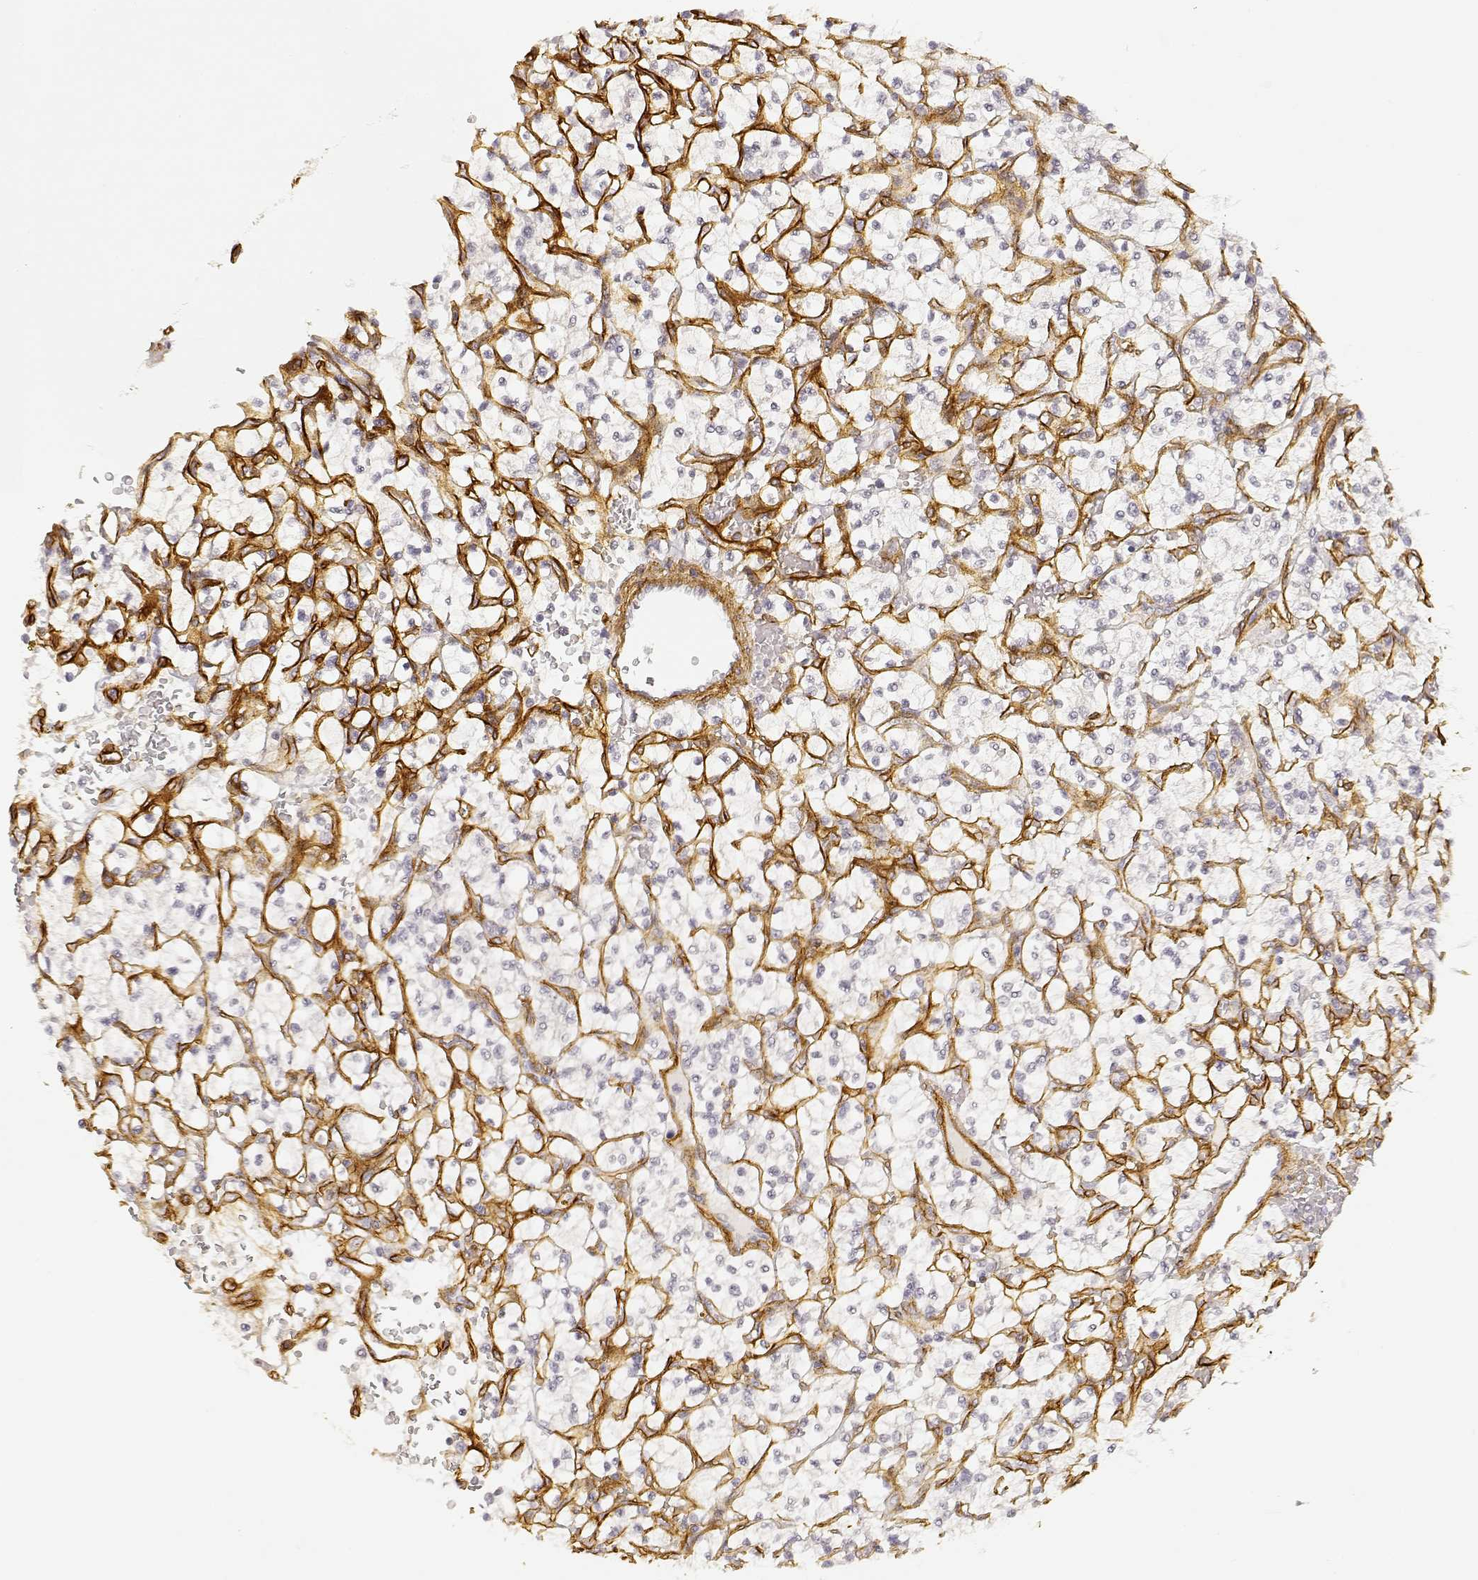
{"staining": {"intensity": "negative", "quantity": "none", "location": "none"}, "tissue": "renal cancer", "cell_type": "Tumor cells", "image_type": "cancer", "snomed": [{"axis": "morphology", "description": "Adenocarcinoma, NOS"}, {"axis": "topography", "description": "Kidney"}], "caption": "Tumor cells show no significant protein staining in renal cancer. Nuclei are stained in blue.", "gene": "LAMA4", "patient": {"sex": "female", "age": 64}}